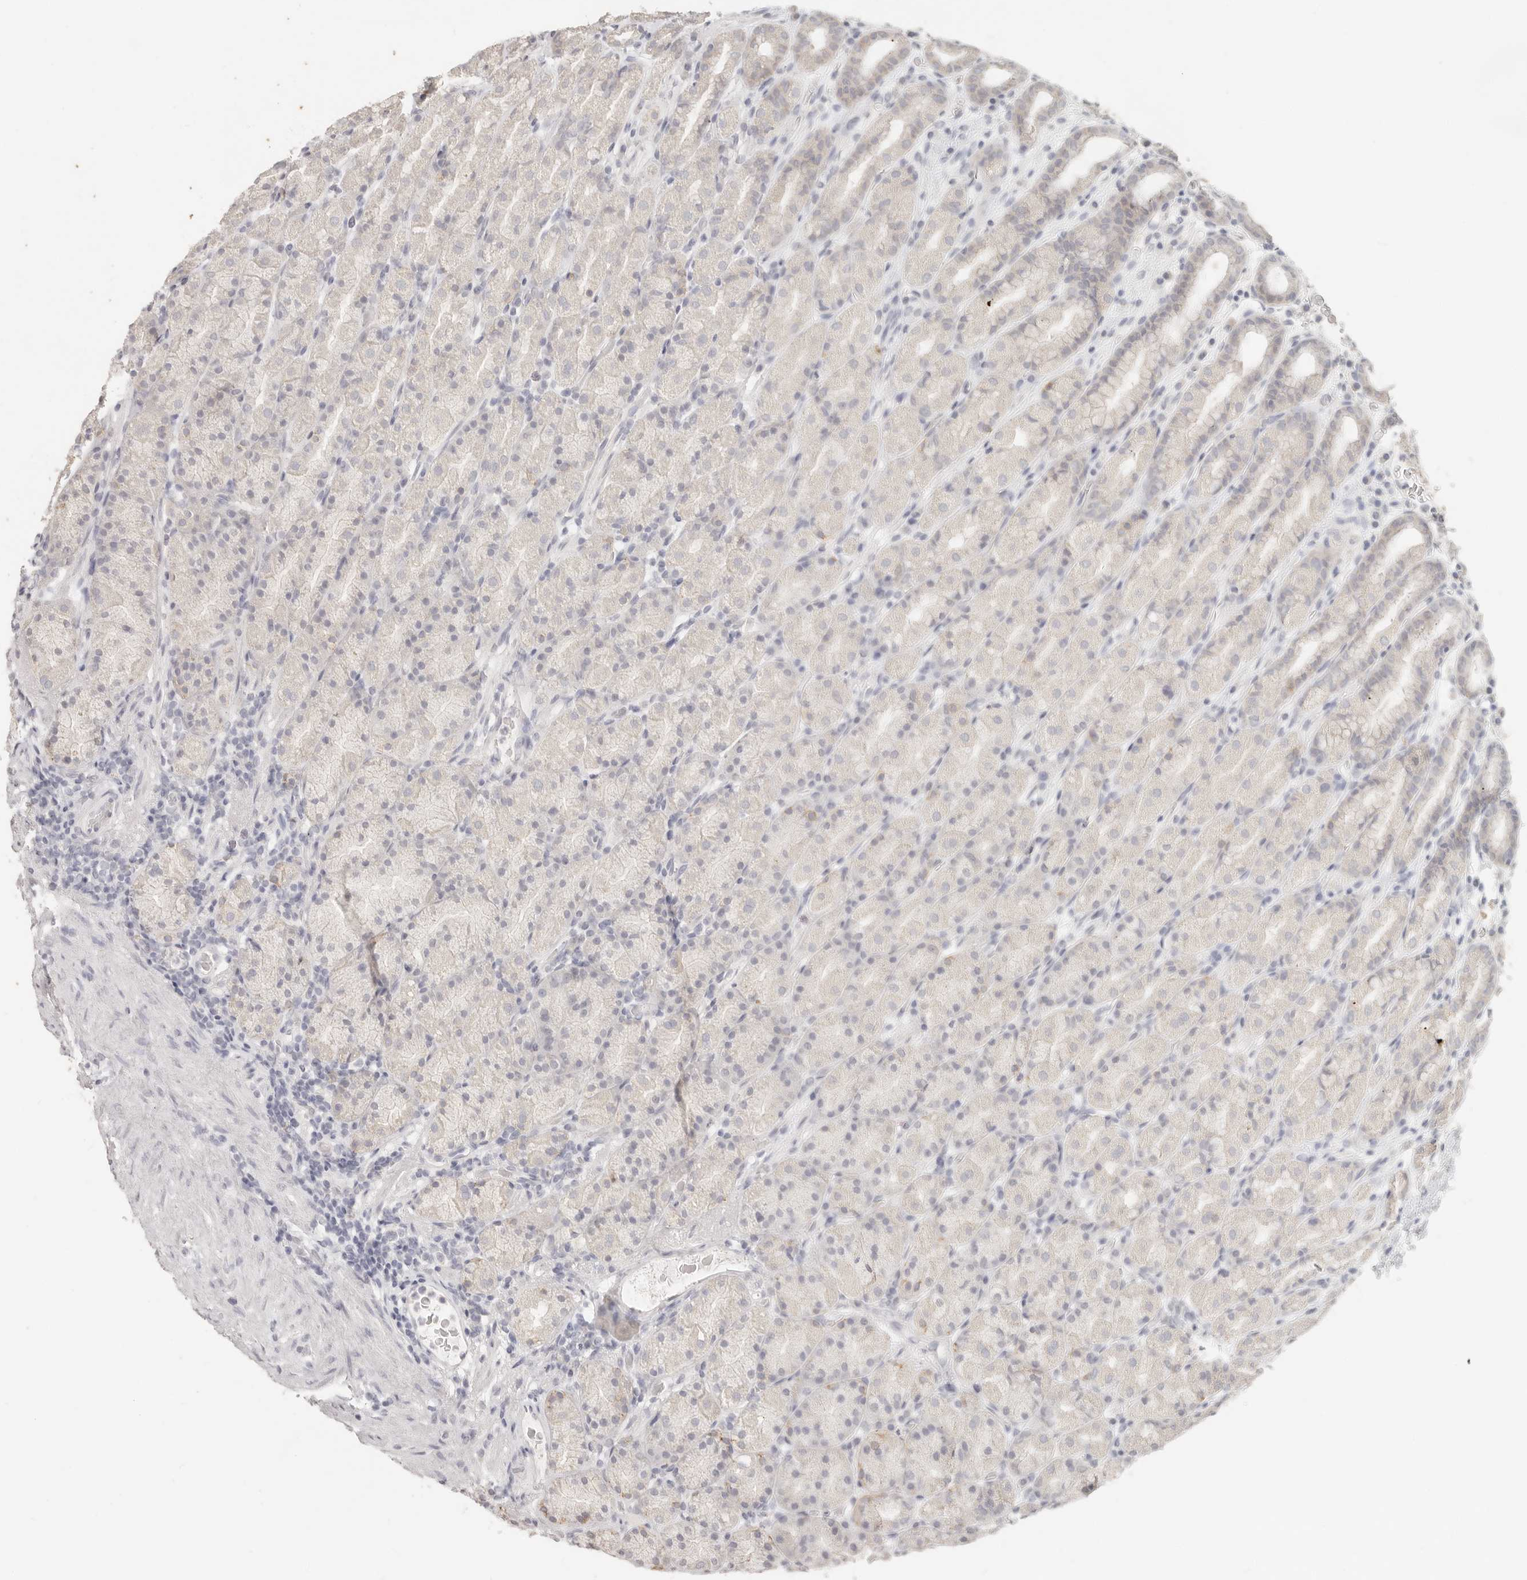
{"staining": {"intensity": "moderate", "quantity": "<25%", "location": "cytoplasmic/membranous"}, "tissue": "stomach", "cell_type": "Glandular cells", "image_type": "normal", "snomed": [{"axis": "morphology", "description": "Normal tissue, NOS"}, {"axis": "topography", "description": "Stomach, upper"}], "caption": "Approximately <25% of glandular cells in benign human stomach display moderate cytoplasmic/membranous protein positivity as visualized by brown immunohistochemical staining.", "gene": "EPCAM", "patient": {"sex": "male", "age": 68}}